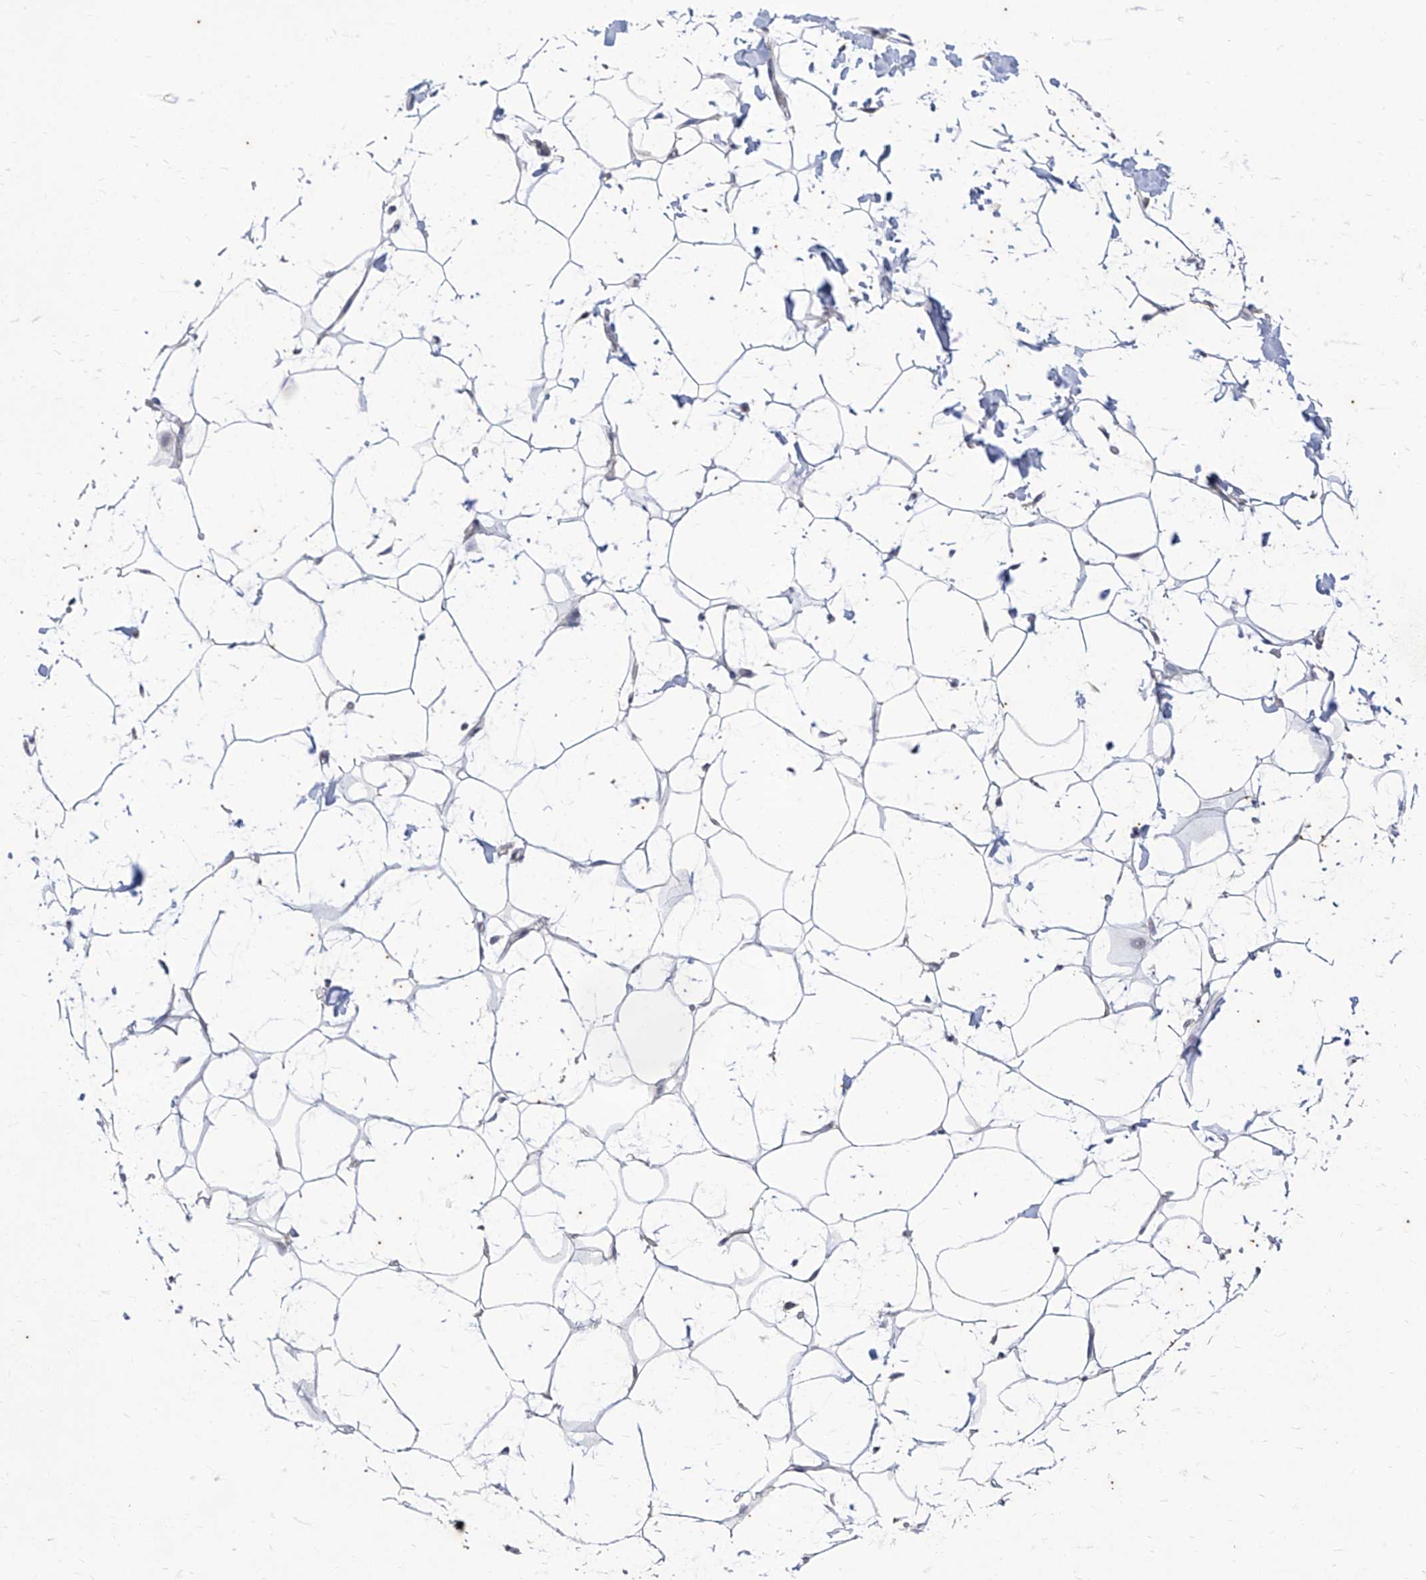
{"staining": {"intensity": "negative", "quantity": "none", "location": "none"}, "tissue": "adipose tissue", "cell_type": "Adipocytes", "image_type": "normal", "snomed": [{"axis": "morphology", "description": "Normal tissue, NOS"}, {"axis": "topography", "description": "Breast"}], "caption": "Image shows no protein positivity in adipocytes of unremarkable adipose tissue. (DAB (3,3'-diaminobenzidine) immunohistochemistry, high magnification).", "gene": "PHF20L1", "patient": {"sex": "female", "age": 23}}